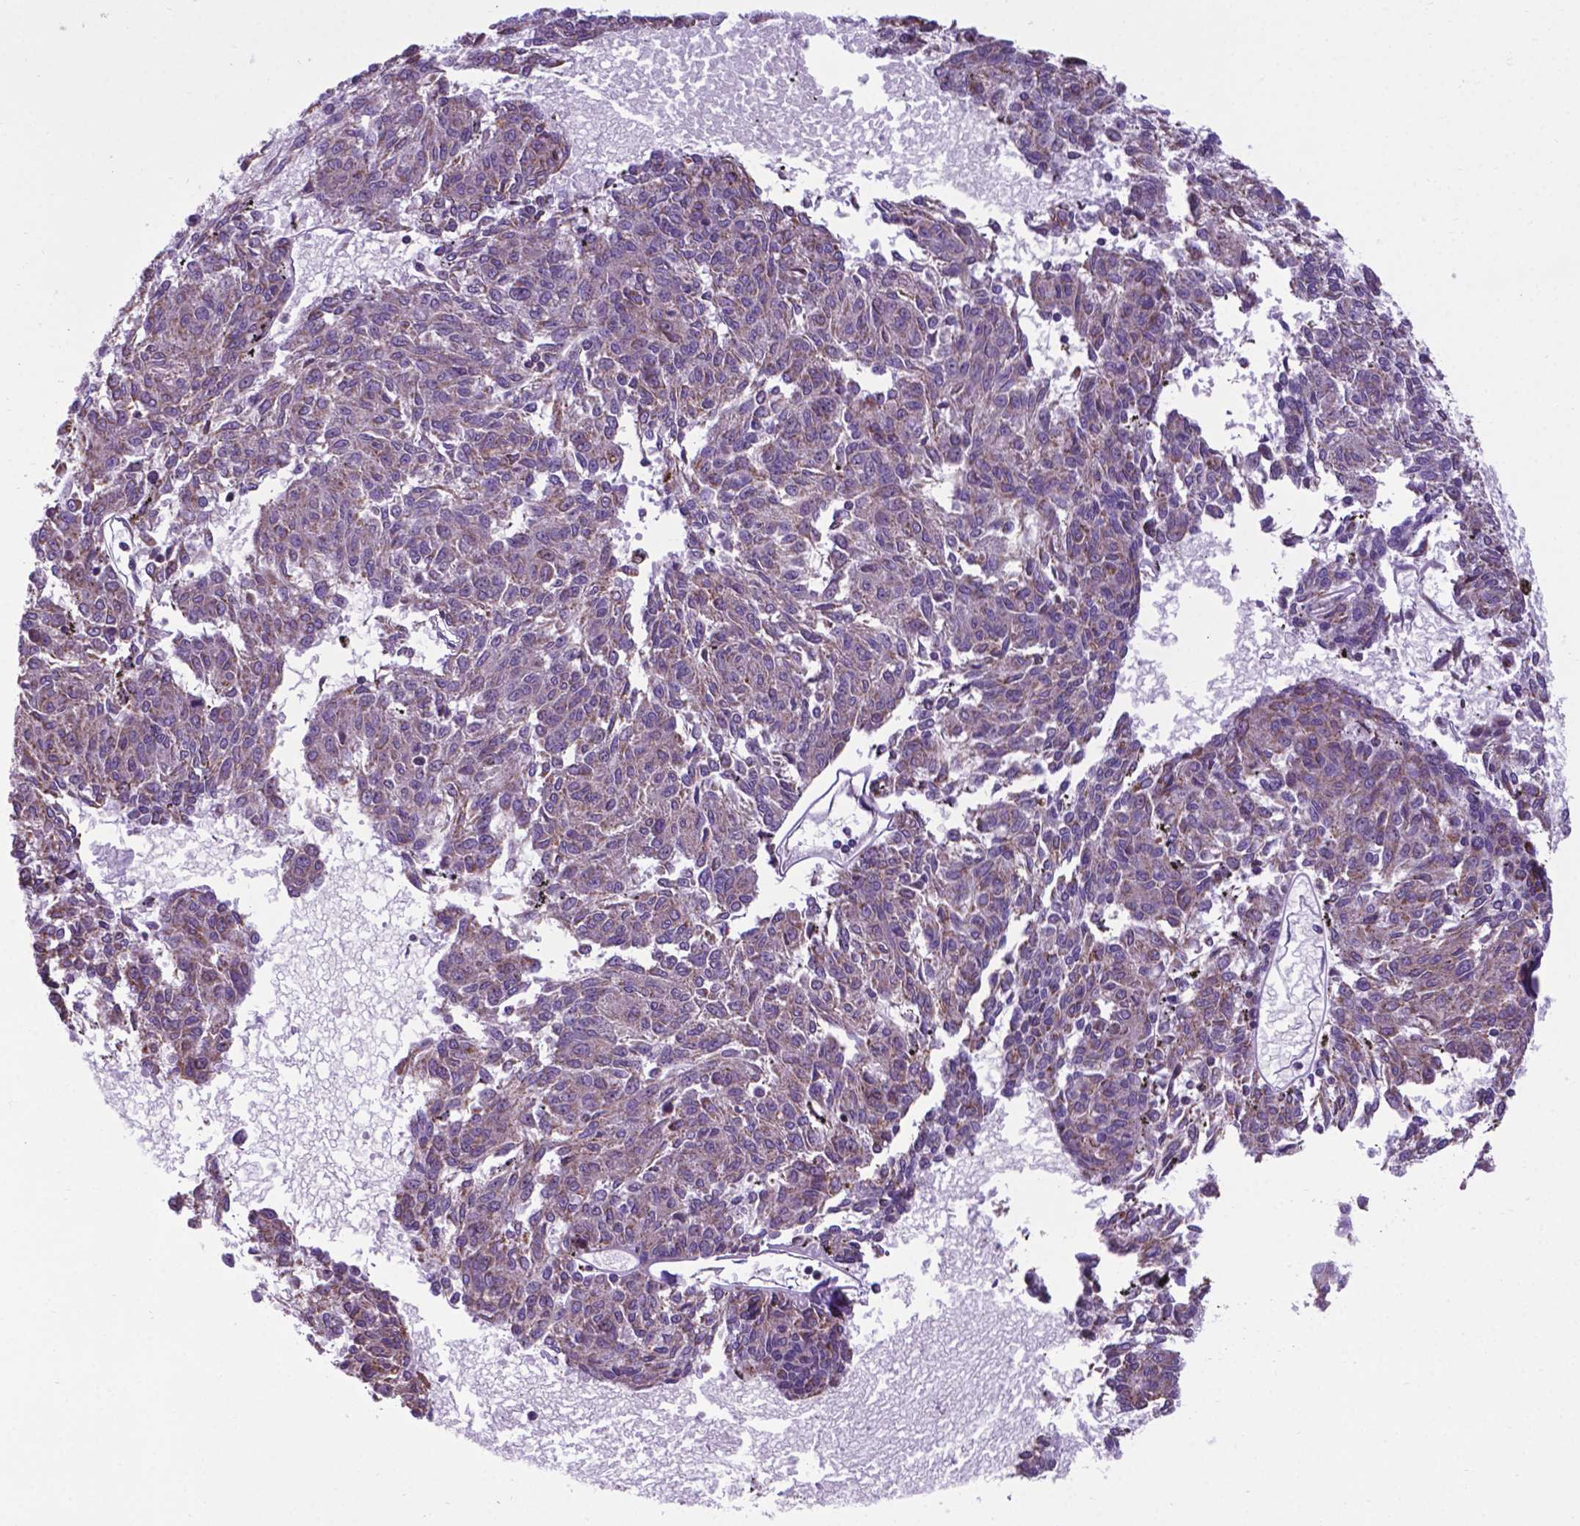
{"staining": {"intensity": "weak", "quantity": "25%-75%", "location": "cytoplasmic/membranous"}, "tissue": "melanoma", "cell_type": "Tumor cells", "image_type": "cancer", "snomed": [{"axis": "morphology", "description": "Malignant melanoma, NOS"}, {"axis": "topography", "description": "Skin"}], "caption": "Protein positivity by immunohistochemistry reveals weak cytoplasmic/membranous positivity in about 25%-75% of tumor cells in melanoma.", "gene": "POU3F3", "patient": {"sex": "female", "age": 72}}